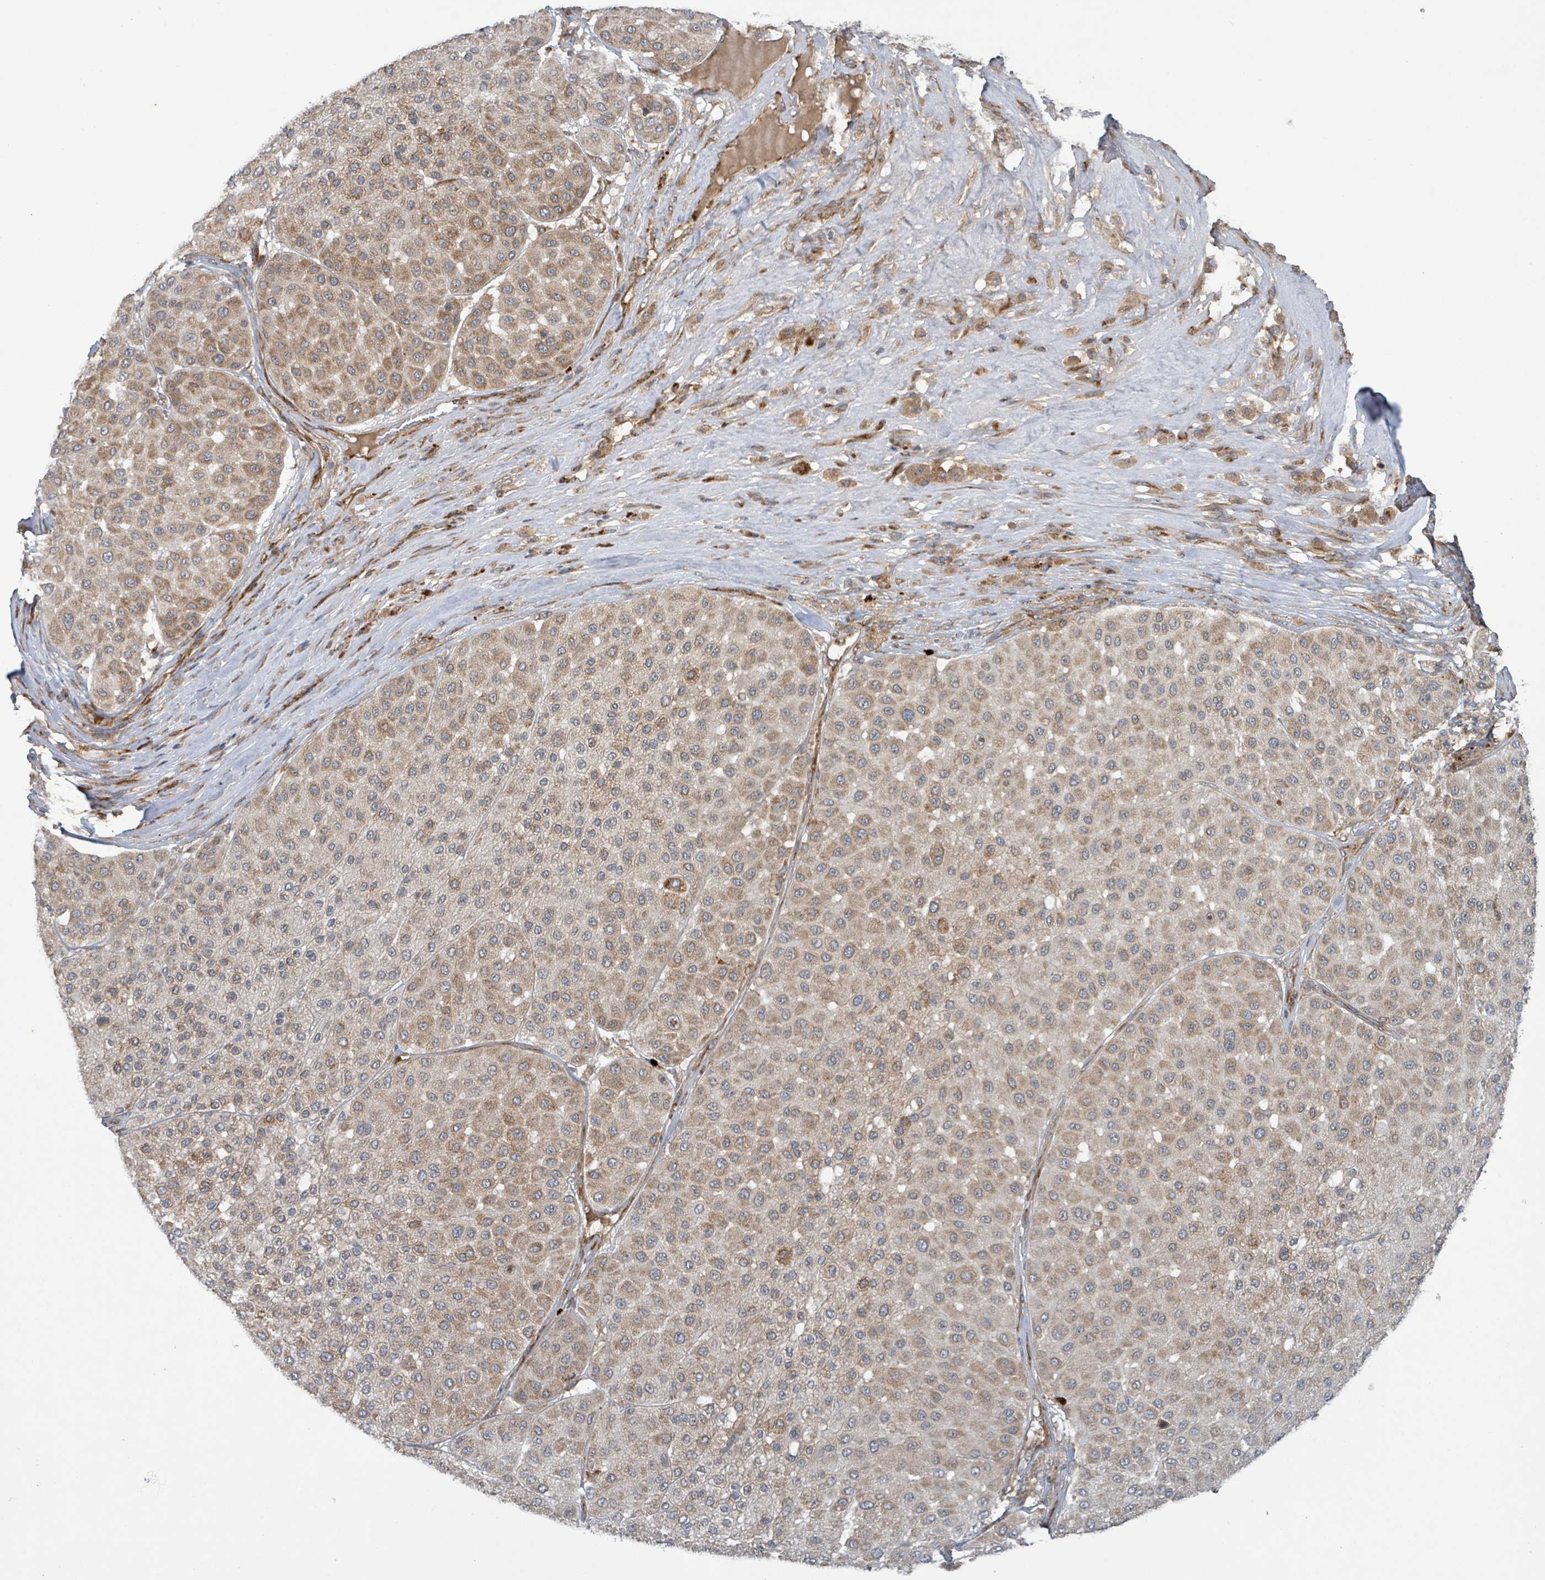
{"staining": {"intensity": "moderate", "quantity": ">75%", "location": "cytoplasmic/membranous"}, "tissue": "melanoma", "cell_type": "Tumor cells", "image_type": "cancer", "snomed": [{"axis": "morphology", "description": "Malignant melanoma, Metastatic site"}, {"axis": "topography", "description": "Smooth muscle"}], "caption": "Brown immunohistochemical staining in malignant melanoma (metastatic site) shows moderate cytoplasmic/membranous expression in approximately >75% of tumor cells. The staining is performed using DAB brown chromogen to label protein expression. The nuclei are counter-stained blue using hematoxylin.", "gene": "OR51E1", "patient": {"sex": "male", "age": 41}}